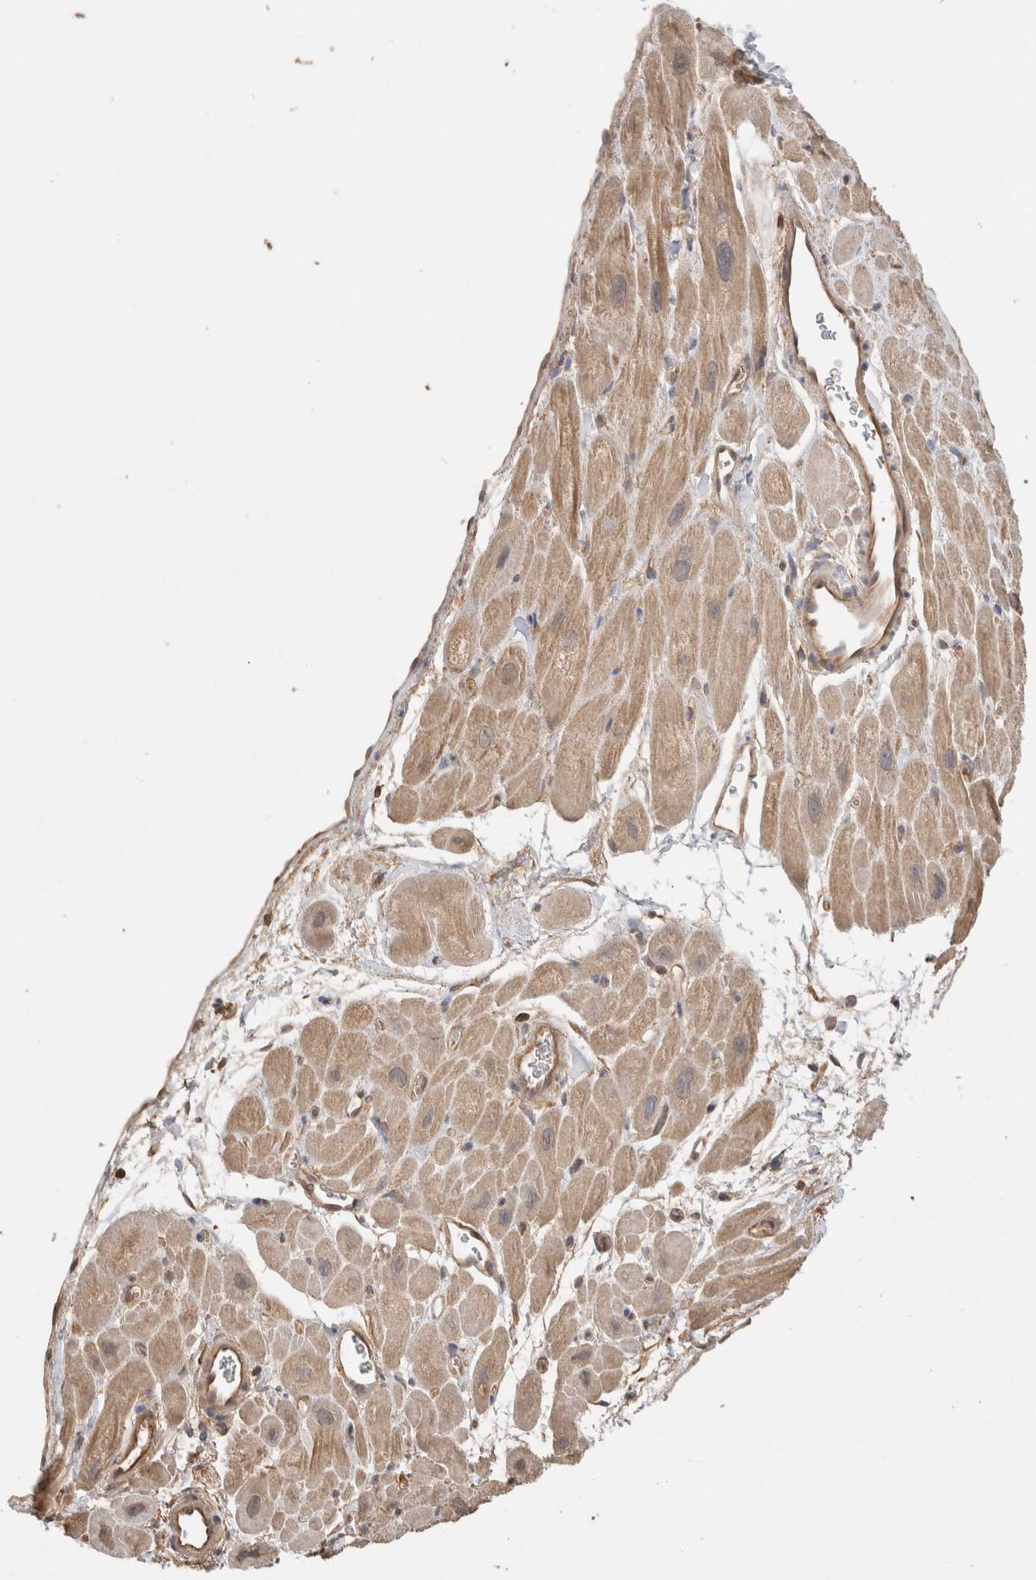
{"staining": {"intensity": "moderate", "quantity": ">75%", "location": "cytoplasmic/membranous"}, "tissue": "heart muscle", "cell_type": "Cardiomyocytes", "image_type": "normal", "snomed": [{"axis": "morphology", "description": "Normal tissue, NOS"}, {"axis": "topography", "description": "Heart"}], "caption": "Protein staining displays moderate cytoplasmic/membranous positivity in about >75% of cardiomyocytes in normal heart muscle.", "gene": "YWHAH", "patient": {"sex": "male", "age": 49}}